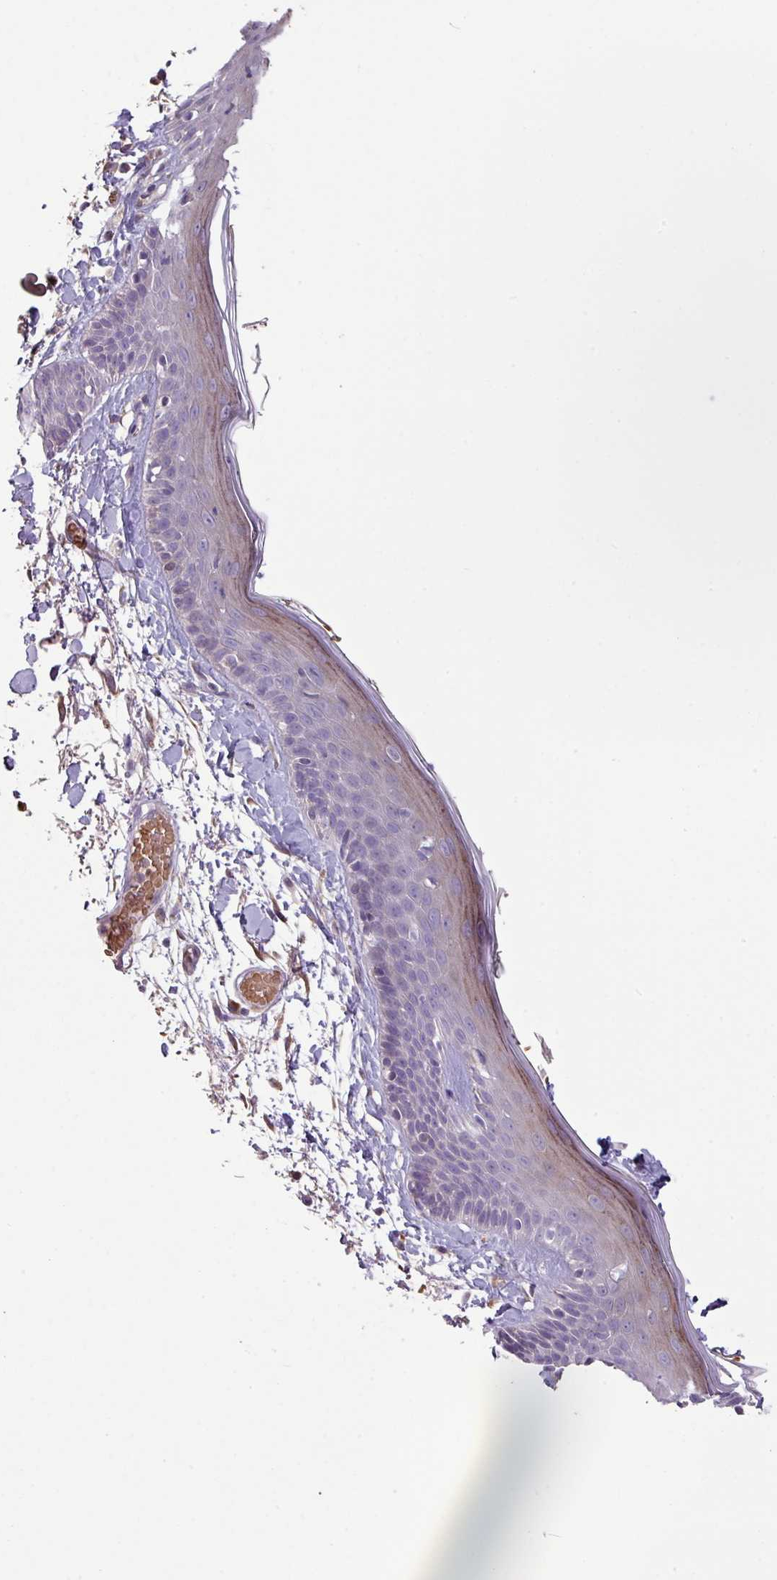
{"staining": {"intensity": "negative", "quantity": "none", "location": "none"}, "tissue": "skin", "cell_type": "Fibroblasts", "image_type": "normal", "snomed": [{"axis": "morphology", "description": "Normal tissue, NOS"}, {"axis": "topography", "description": "Skin"}], "caption": "Immunohistochemistry (IHC) micrograph of benign human skin stained for a protein (brown), which shows no expression in fibroblasts.", "gene": "NHSL2", "patient": {"sex": "male", "age": 79}}